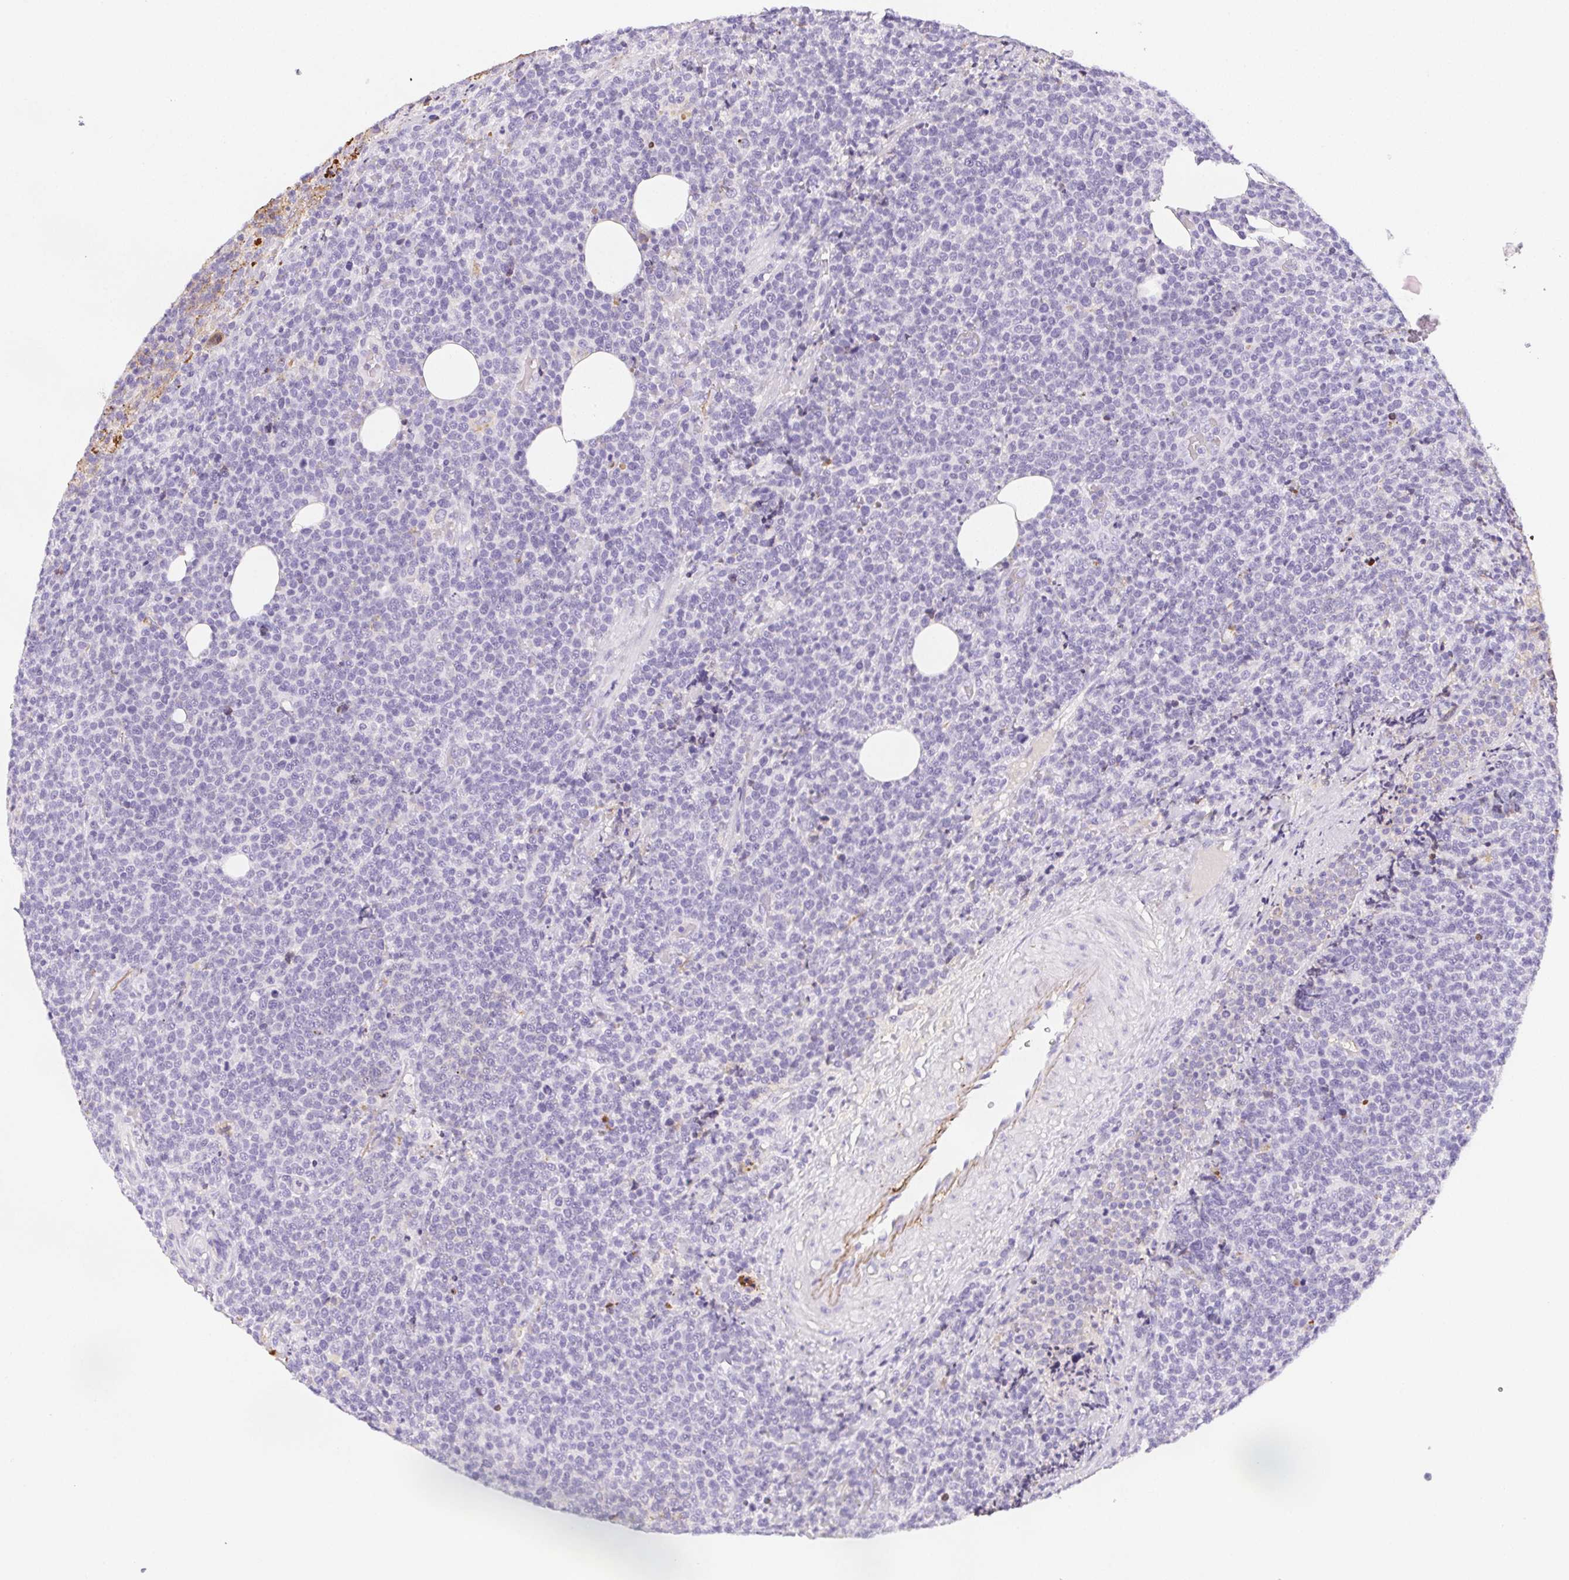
{"staining": {"intensity": "negative", "quantity": "none", "location": "none"}, "tissue": "lymphoma", "cell_type": "Tumor cells", "image_type": "cancer", "snomed": [{"axis": "morphology", "description": "Malignant lymphoma, non-Hodgkin's type, High grade"}, {"axis": "topography", "description": "Lymph node"}], "caption": "High power microscopy histopathology image of an IHC histopathology image of malignant lymphoma, non-Hodgkin's type (high-grade), revealing no significant positivity in tumor cells.", "gene": "VTN", "patient": {"sex": "male", "age": 61}}